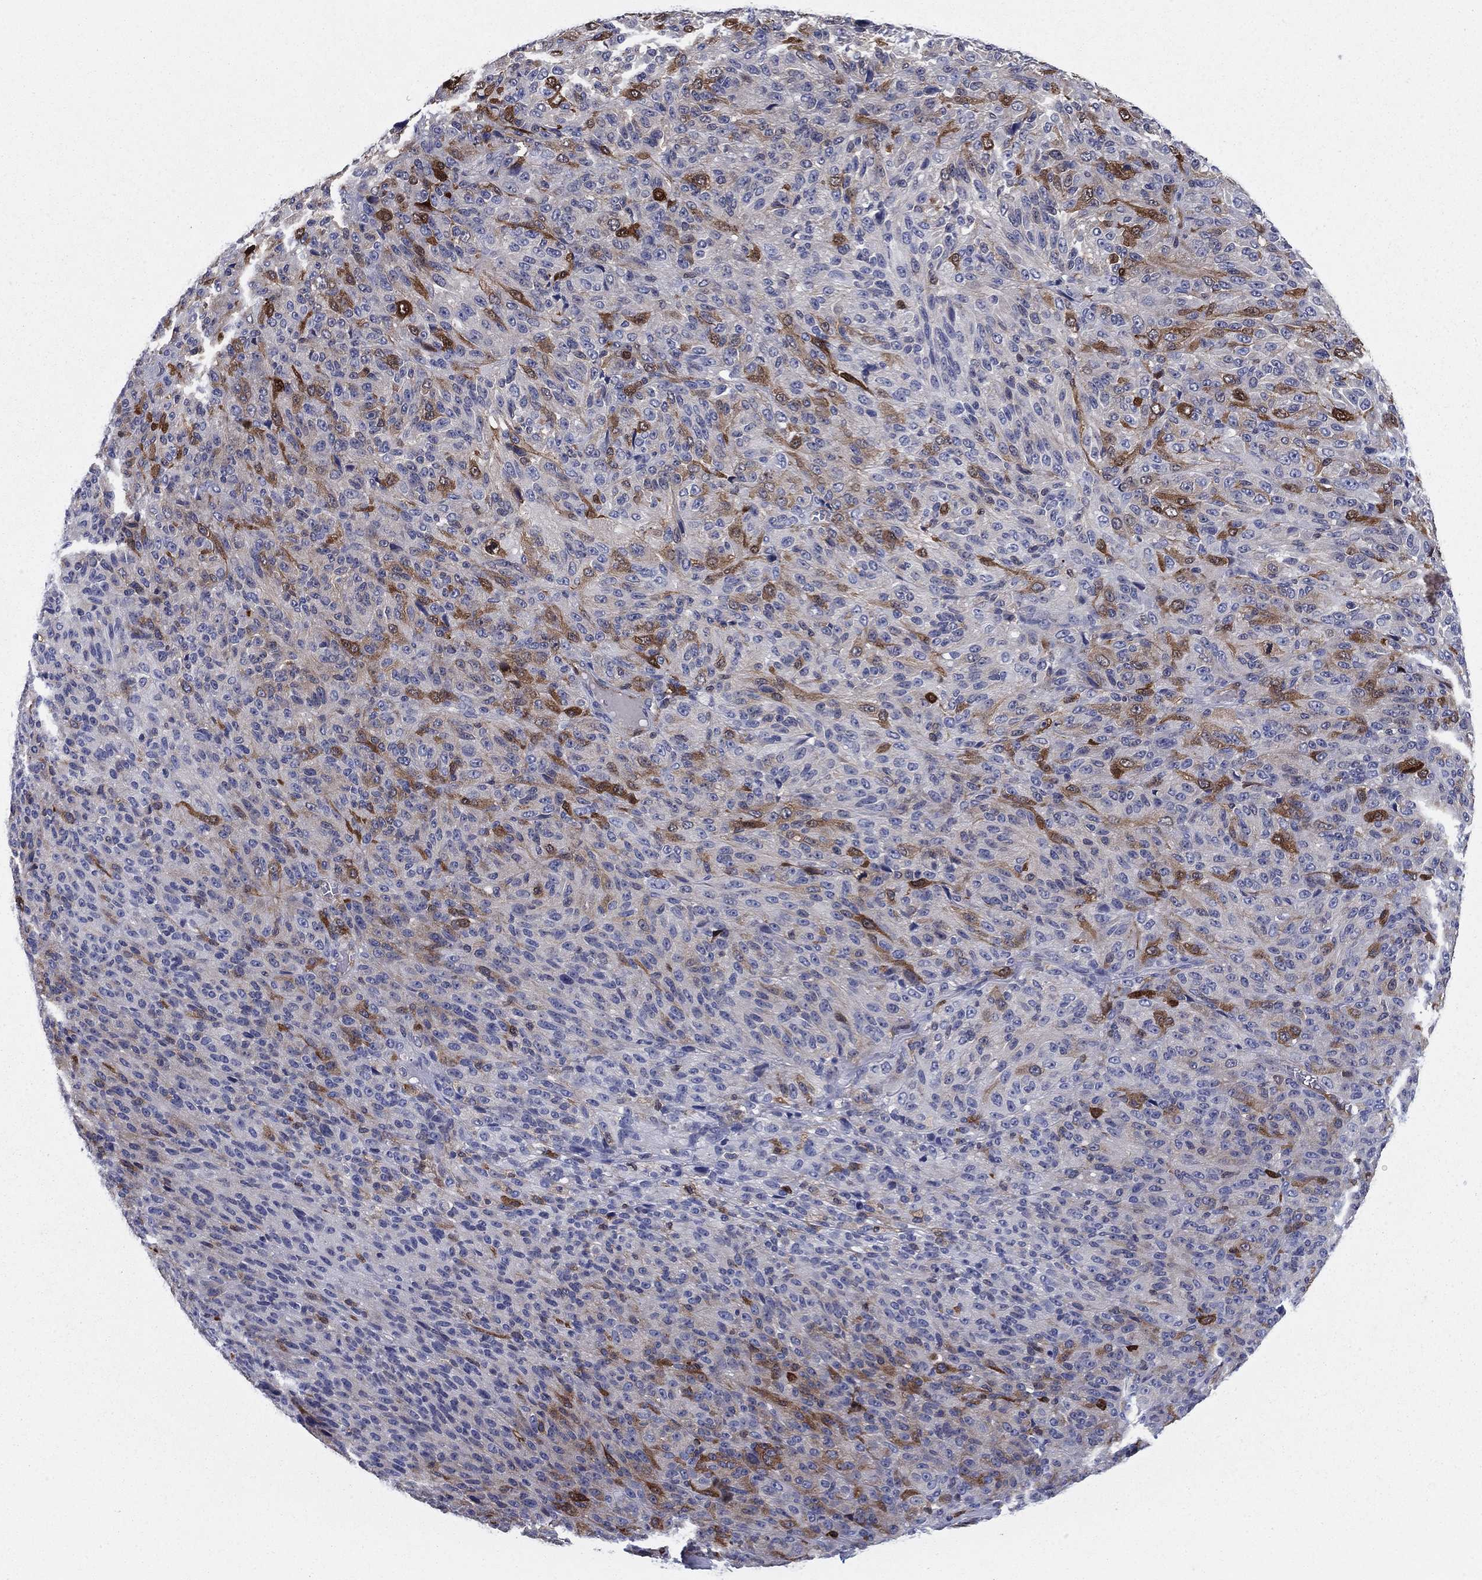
{"staining": {"intensity": "strong", "quantity": "<25%", "location": "cytoplasmic/membranous"}, "tissue": "melanoma", "cell_type": "Tumor cells", "image_type": "cancer", "snomed": [{"axis": "morphology", "description": "Malignant melanoma, Metastatic site"}, {"axis": "topography", "description": "Brain"}], "caption": "About <25% of tumor cells in human melanoma show strong cytoplasmic/membranous protein staining as visualized by brown immunohistochemical staining.", "gene": "STMN1", "patient": {"sex": "female", "age": 56}}